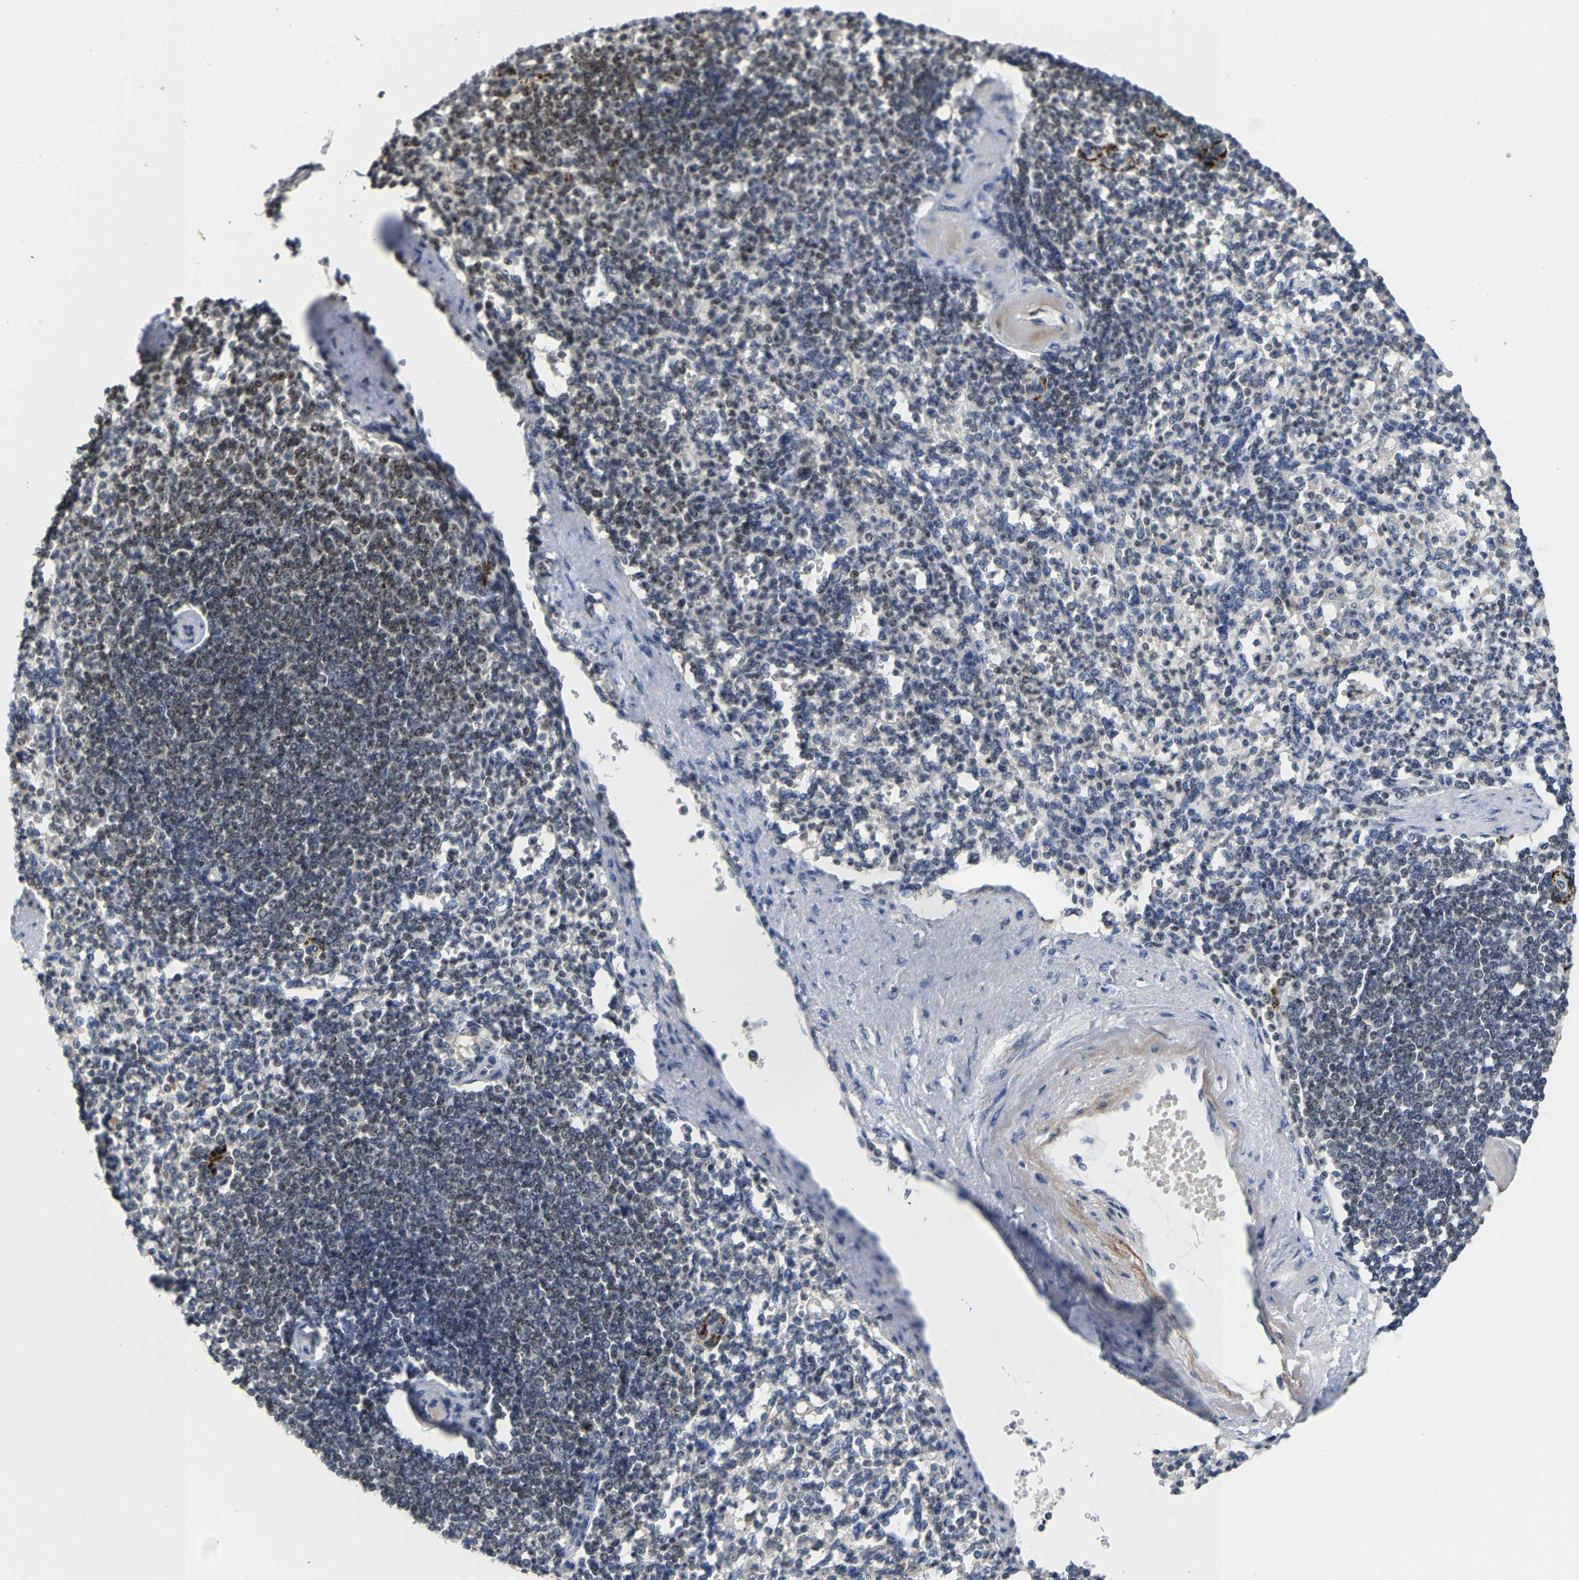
{"staining": {"intensity": "moderate", "quantity": "25%-75%", "location": "nuclear"}, "tissue": "spleen", "cell_type": "Cells in red pulp", "image_type": "normal", "snomed": [{"axis": "morphology", "description": "Normal tissue, NOS"}, {"axis": "topography", "description": "Spleen"}], "caption": "Immunohistochemistry (IHC) of normal spleen shows medium levels of moderate nuclear expression in about 25%-75% of cells in red pulp.", "gene": "NOP58", "patient": {"sex": "female", "age": 74}}